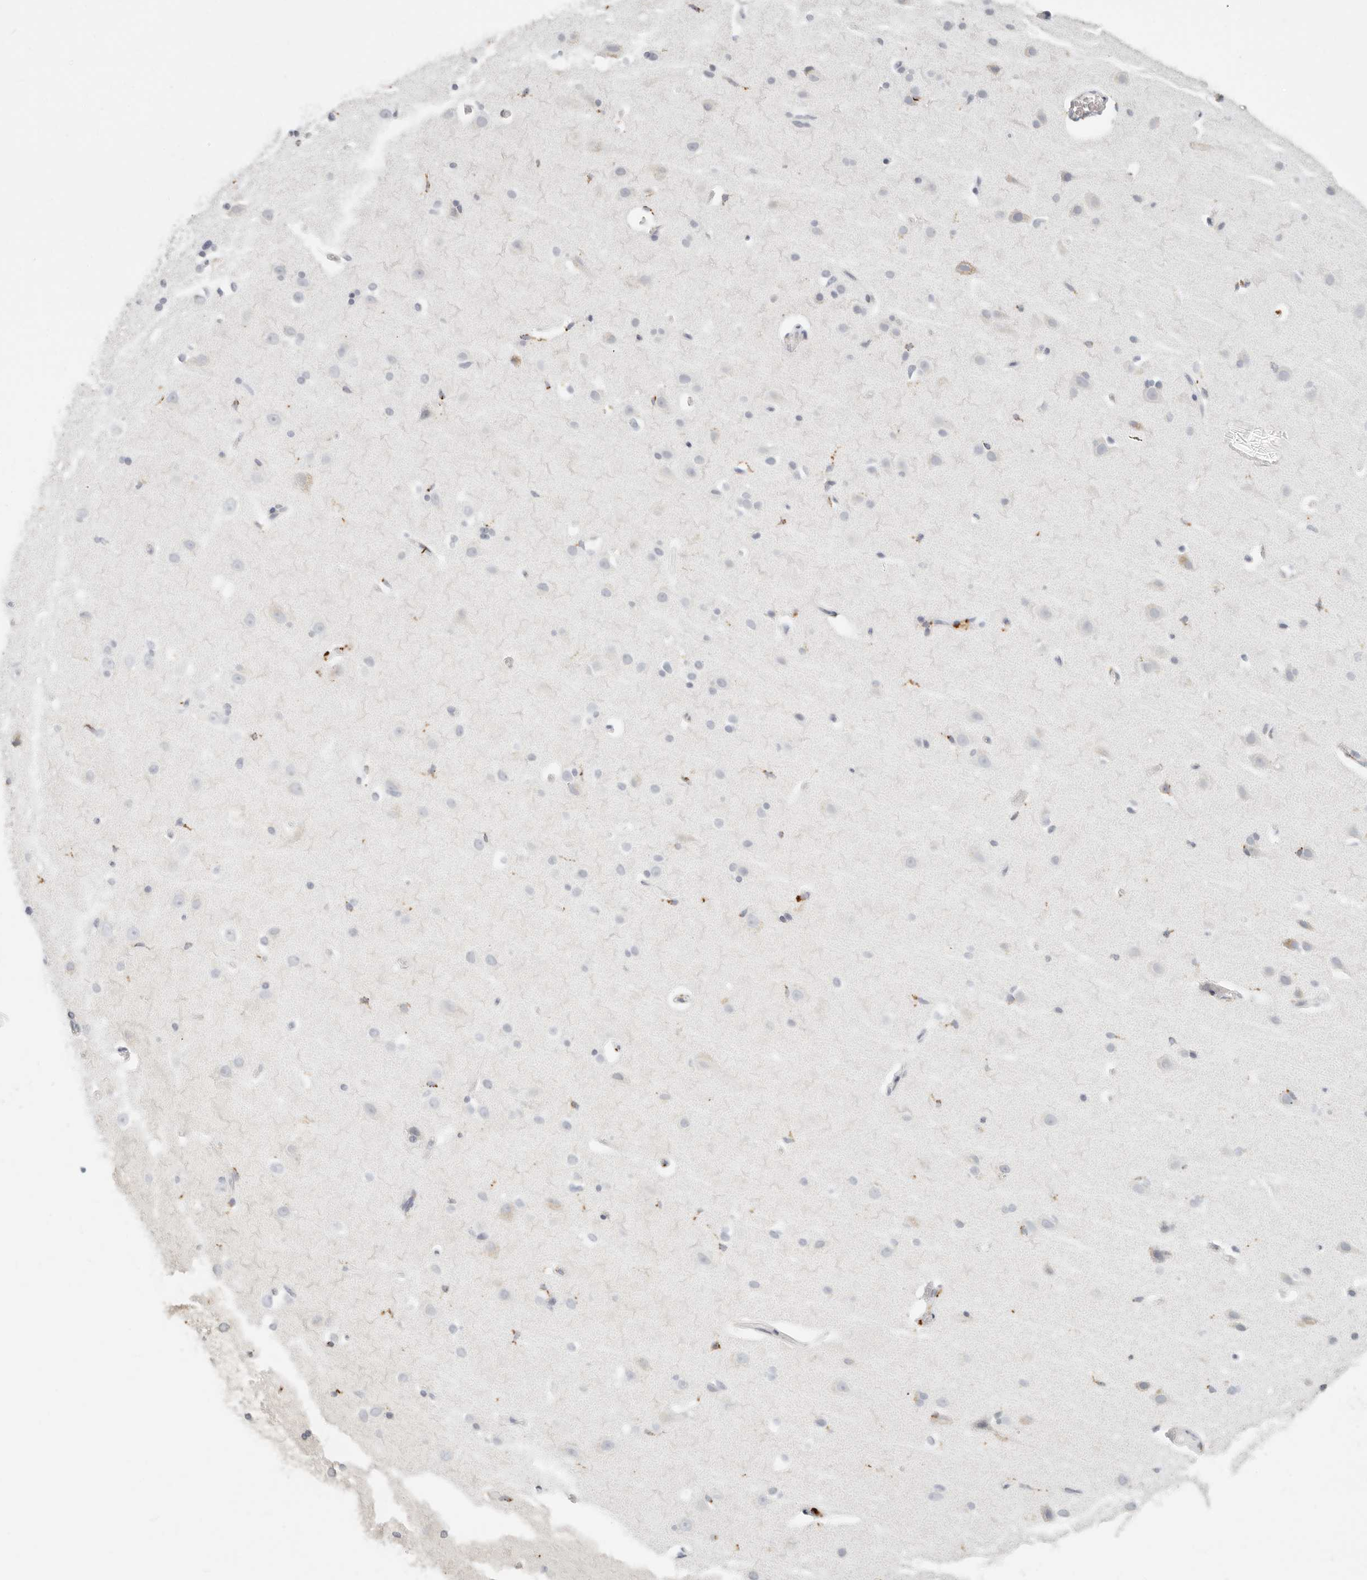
{"staining": {"intensity": "negative", "quantity": "none", "location": "none"}, "tissue": "cerebral cortex", "cell_type": "Endothelial cells", "image_type": "normal", "snomed": [{"axis": "morphology", "description": "Normal tissue, NOS"}, {"axis": "topography", "description": "Cerebral cortex"}], "caption": "Human cerebral cortex stained for a protein using immunohistochemistry shows no staining in endothelial cells.", "gene": "RNASET2", "patient": {"sex": "male", "age": 34}}